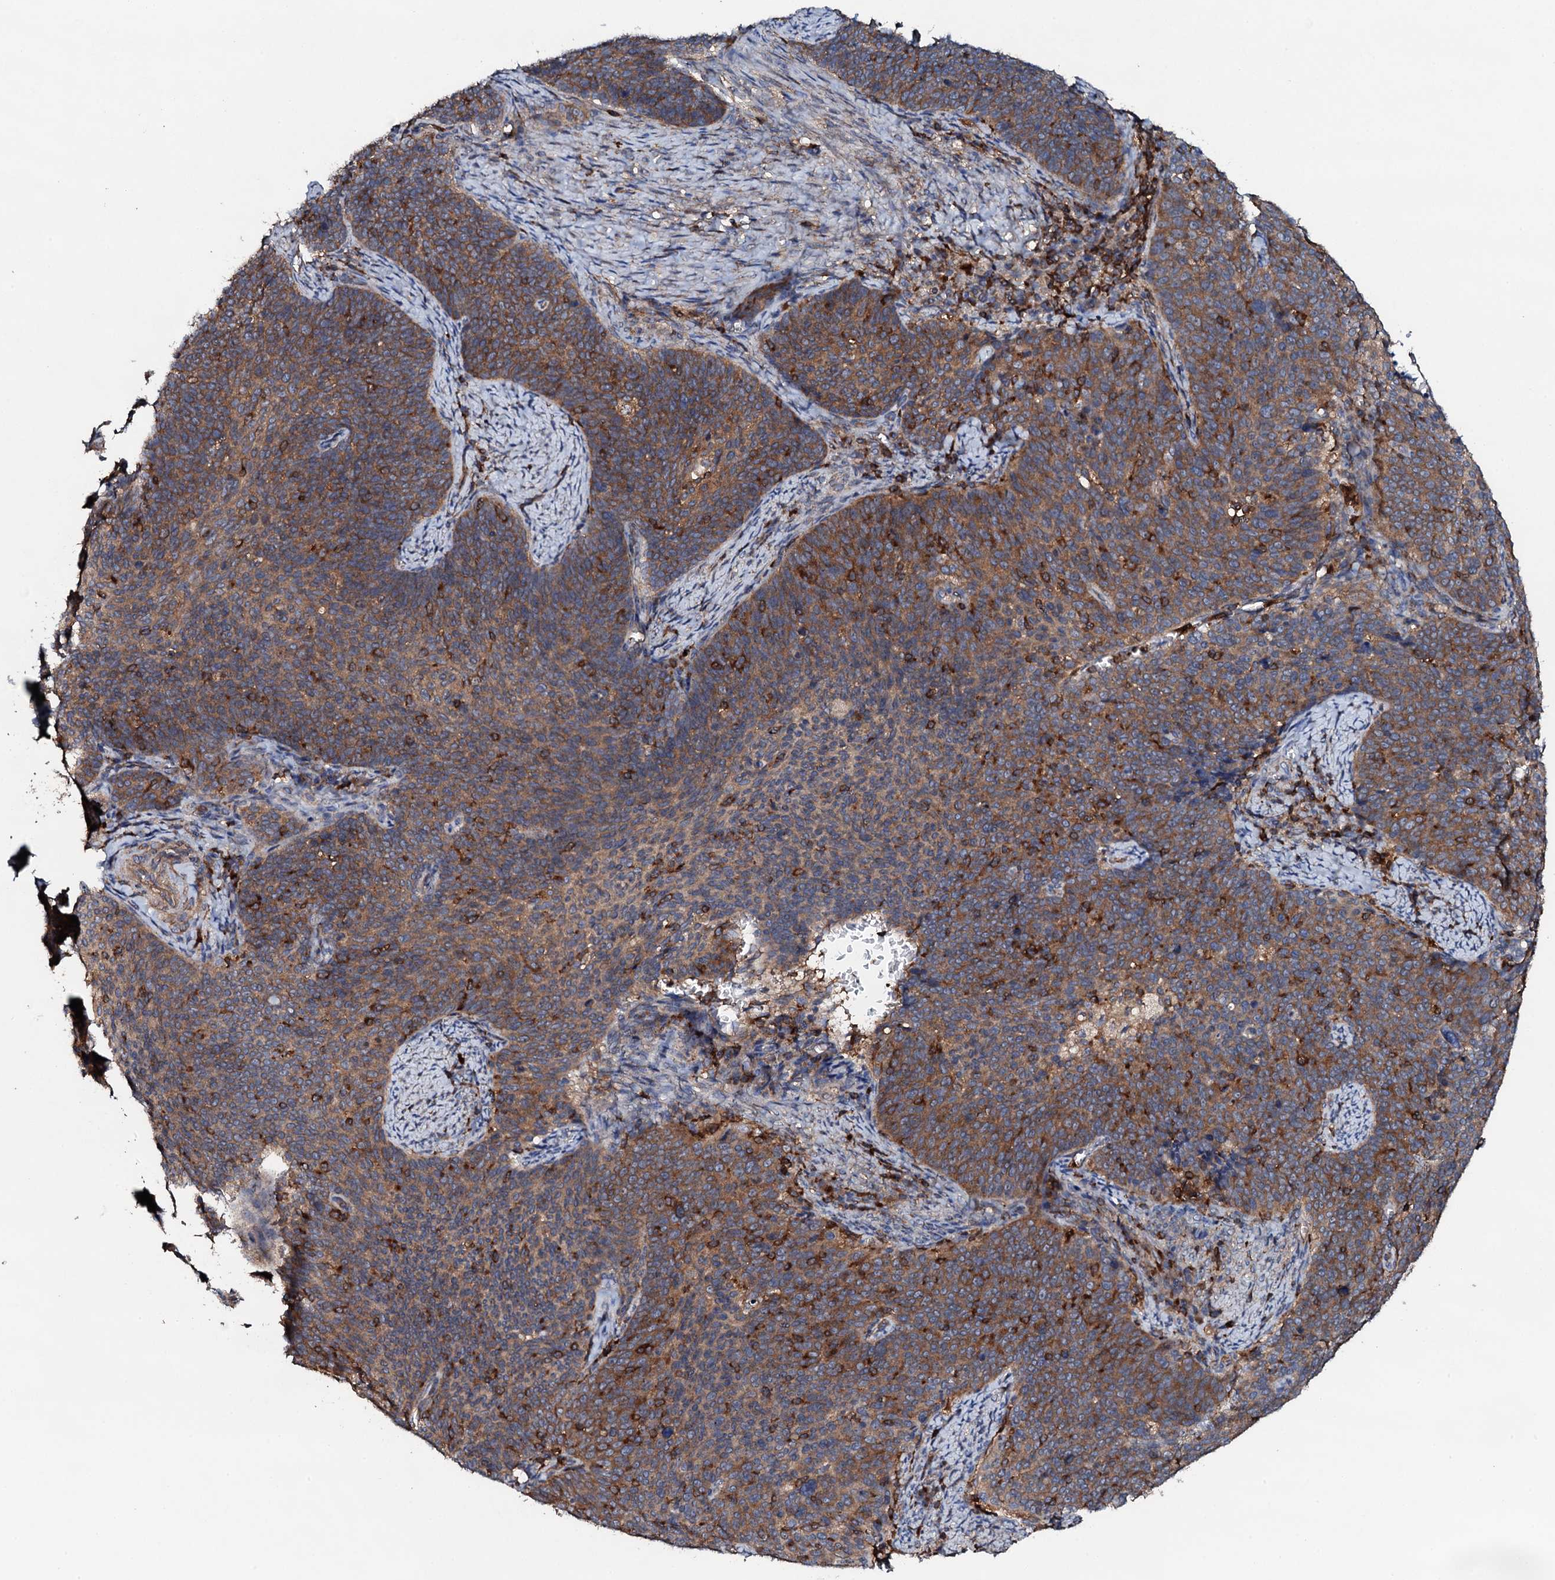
{"staining": {"intensity": "strong", "quantity": "25%-75%", "location": "cytoplasmic/membranous"}, "tissue": "cervical cancer", "cell_type": "Tumor cells", "image_type": "cancer", "snomed": [{"axis": "morphology", "description": "Normal tissue, NOS"}, {"axis": "morphology", "description": "Squamous cell carcinoma, NOS"}, {"axis": "topography", "description": "Cervix"}], "caption": "The immunohistochemical stain labels strong cytoplasmic/membranous positivity in tumor cells of cervical cancer tissue.", "gene": "GRK2", "patient": {"sex": "female", "age": 39}}